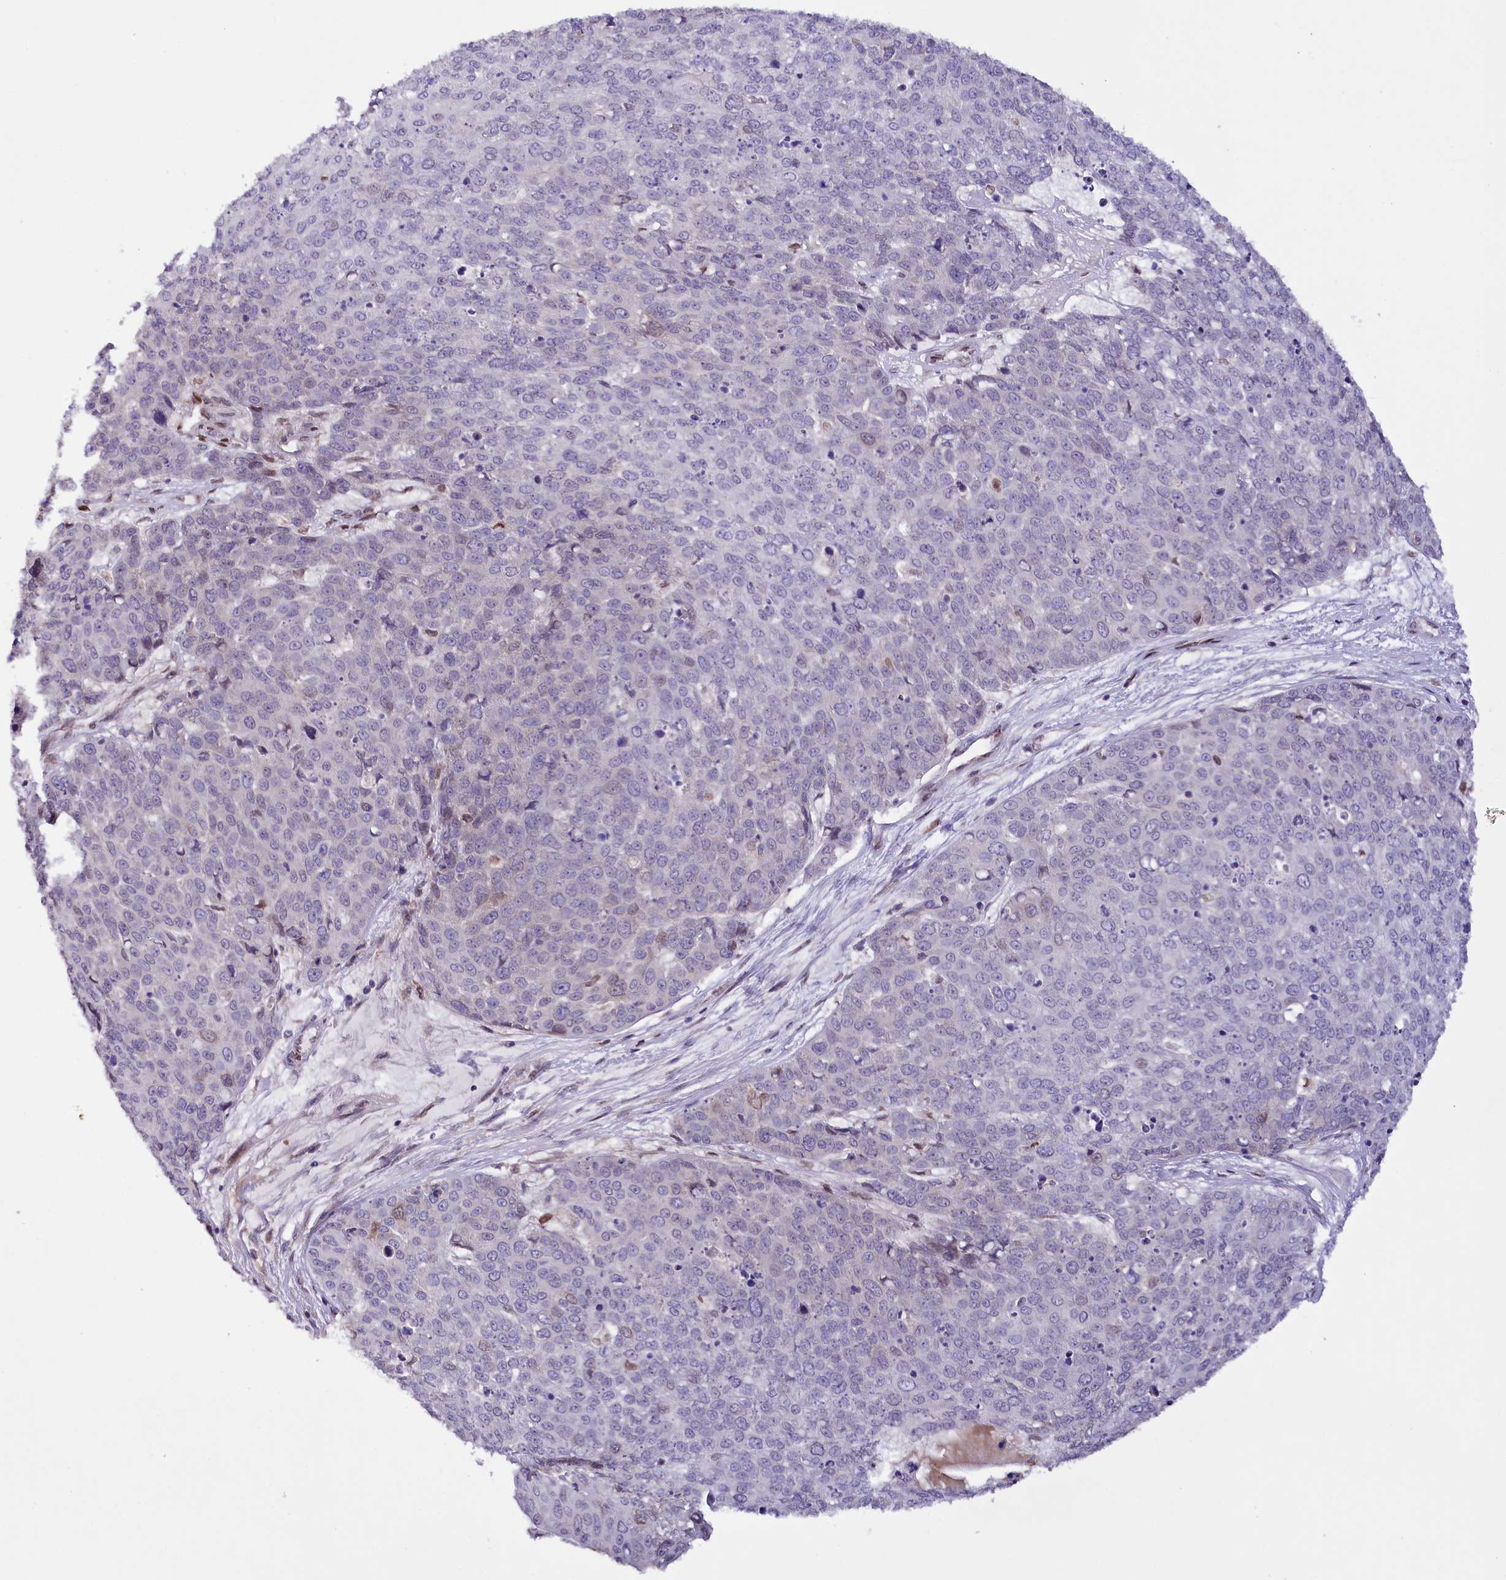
{"staining": {"intensity": "negative", "quantity": "none", "location": "none"}, "tissue": "skin cancer", "cell_type": "Tumor cells", "image_type": "cancer", "snomed": [{"axis": "morphology", "description": "Squamous cell carcinoma, NOS"}, {"axis": "topography", "description": "Skin"}], "caption": "The immunohistochemistry histopathology image has no significant expression in tumor cells of squamous cell carcinoma (skin) tissue.", "gene": "ZNF226", "patient": {"sex": "male", "age": 71}}